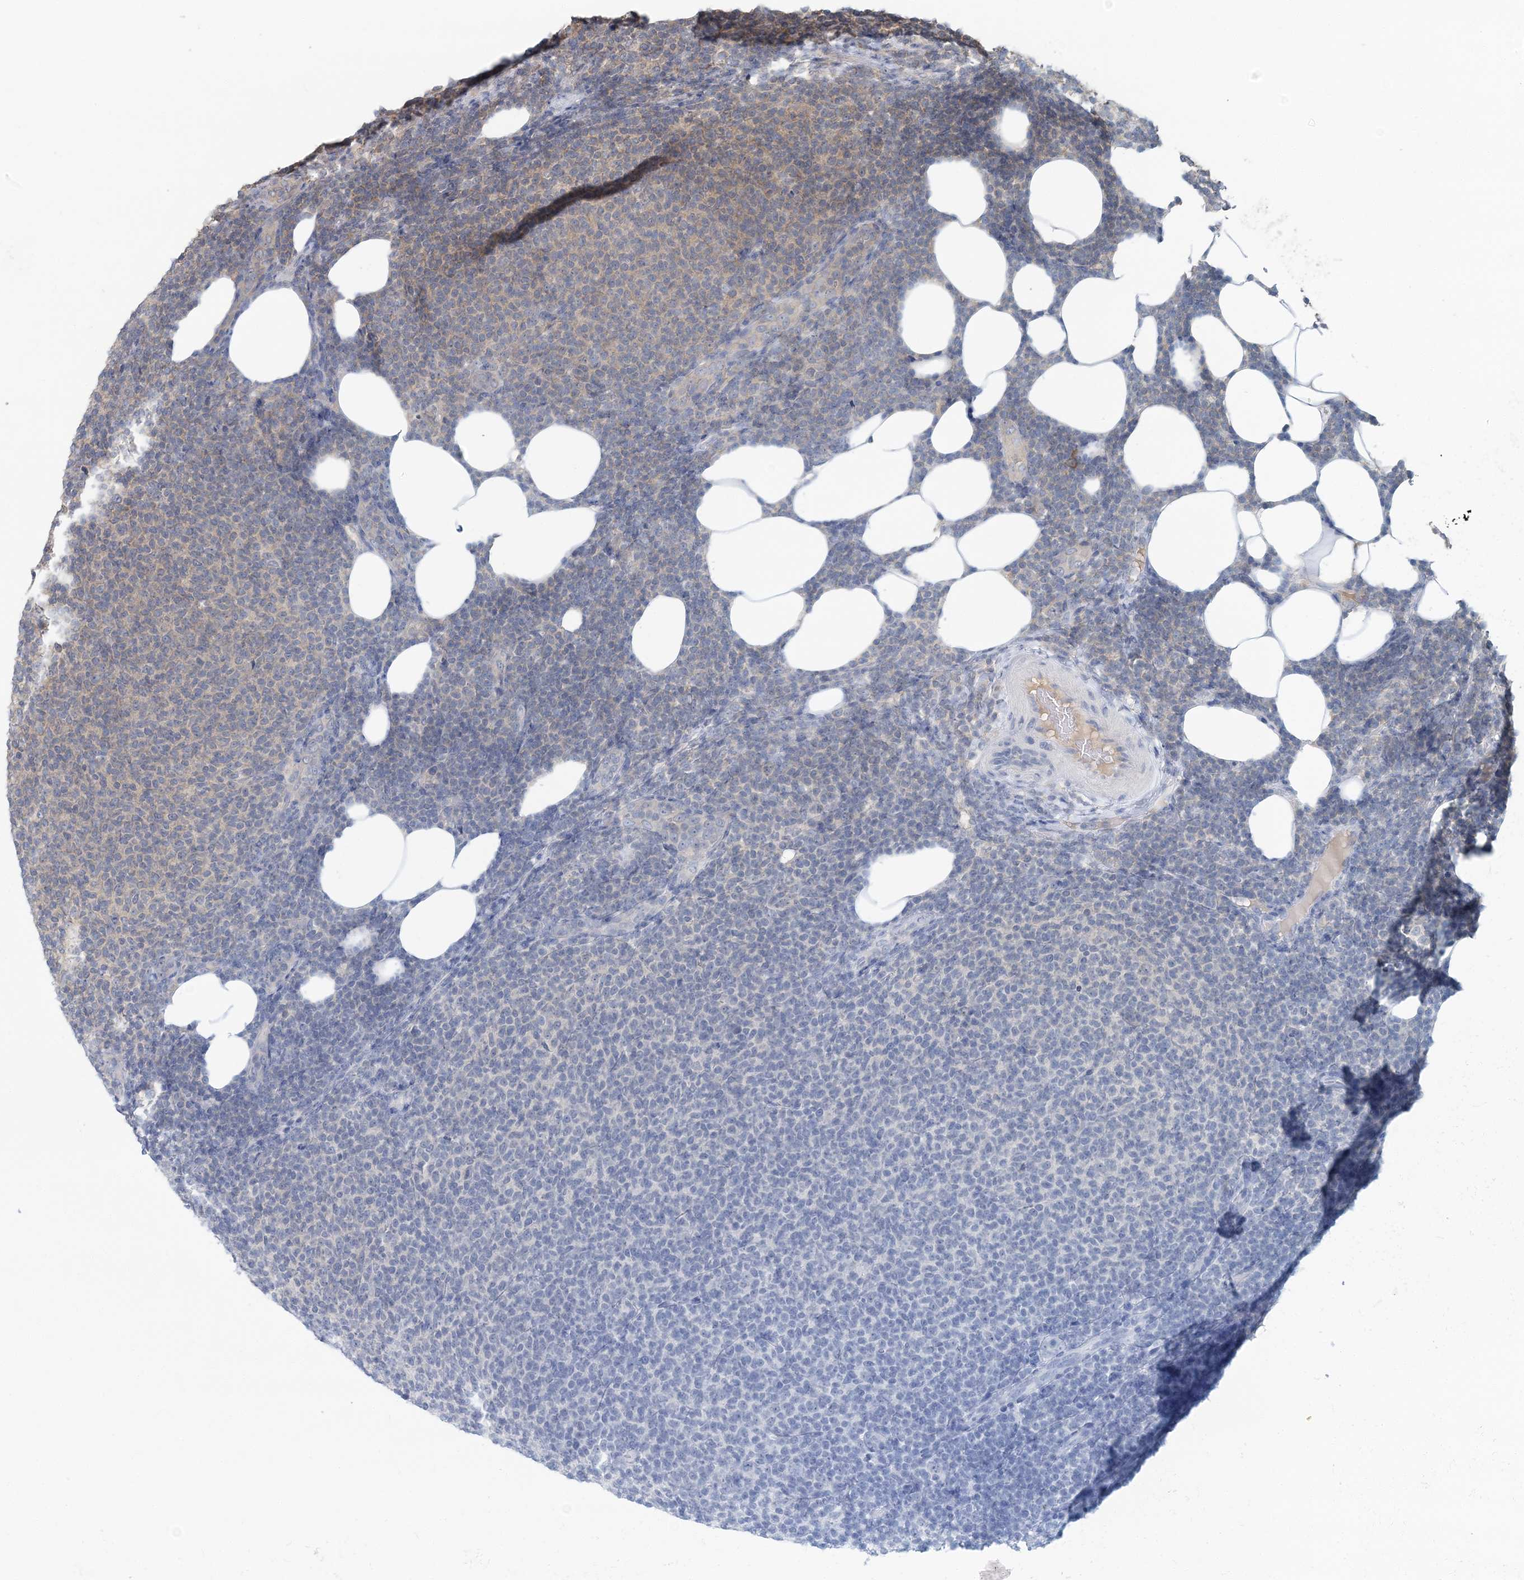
{"staining": {"intensity": "negative", "quantity": "none", "location": "none"}, "tissue": "lymphoma", "cell_type": "Tumor cells", "image_type": "cancer", "snomed": [{"axis": "morphology", "description": "Malignant lymphoma, non-Hodgkin's type, Low grade"}, {"axis": "topography", "description": "Lymph node"}], "caption": "Immunohistochemical staining of human malignant lymphoma, non-Hodgkin's type (low-grade) exhibits no significant staining in tumor cells.", "gene": "RNF25", "patient": {"sex": "male", "age": 66}}